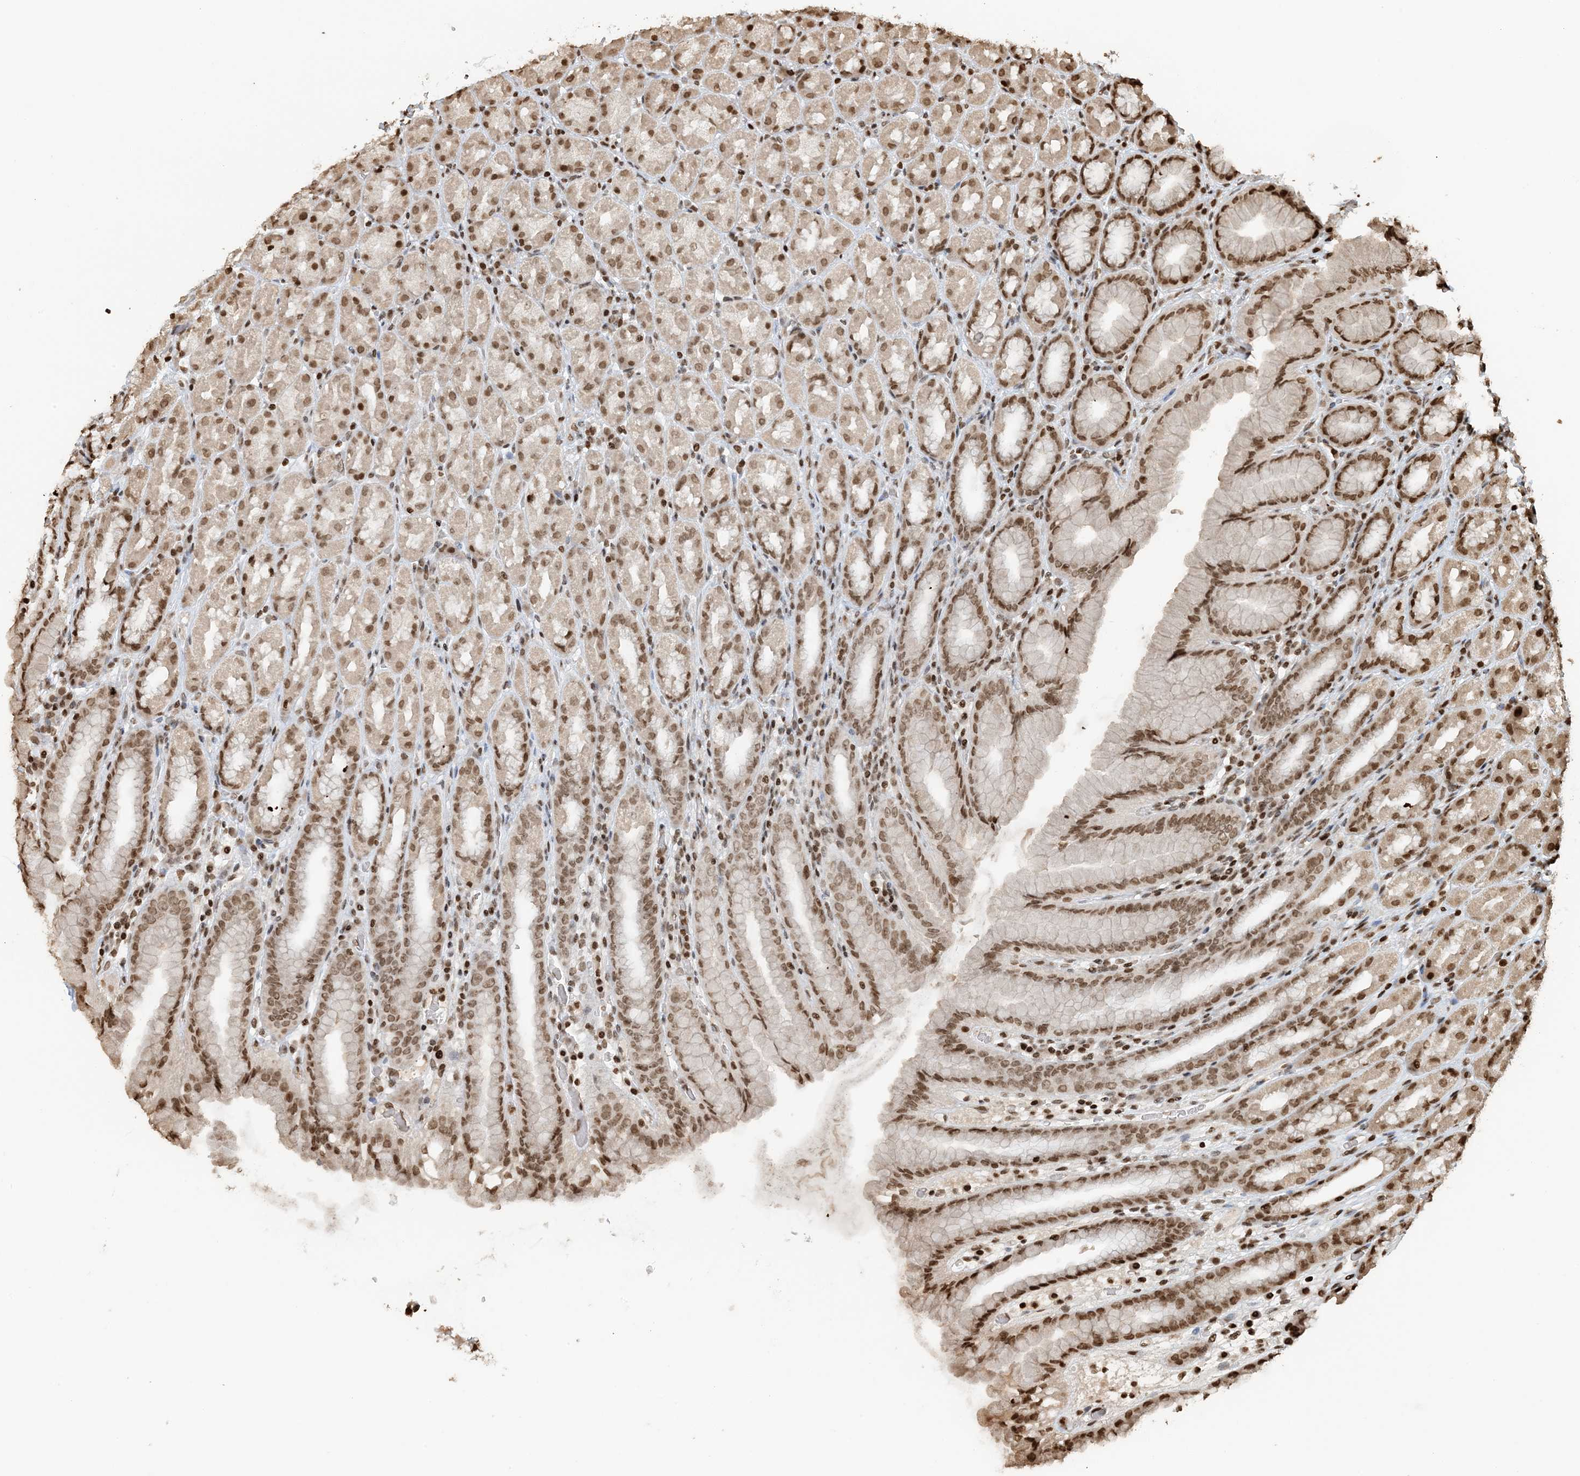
{"staining": {"intensity": "moderate", "quantity": ">75%", "location": "nuclear"}, "tissue": "stomach", "cell_type": "Glandular cells", "image_type": "normal", "snomed": [{"axis": "morphology", "description": "Normal tissue, NOS"}, {"axis": "topography", "description": "Stomach, upper"}], "caption": "This is a histology image of immunohistochemistry (IHC) staining of unremarkable stomach, which shows moderate positivity in the nuclear of glandular cells.", "gene": "H3", "patient": {"sex": "male", "age": 68}}